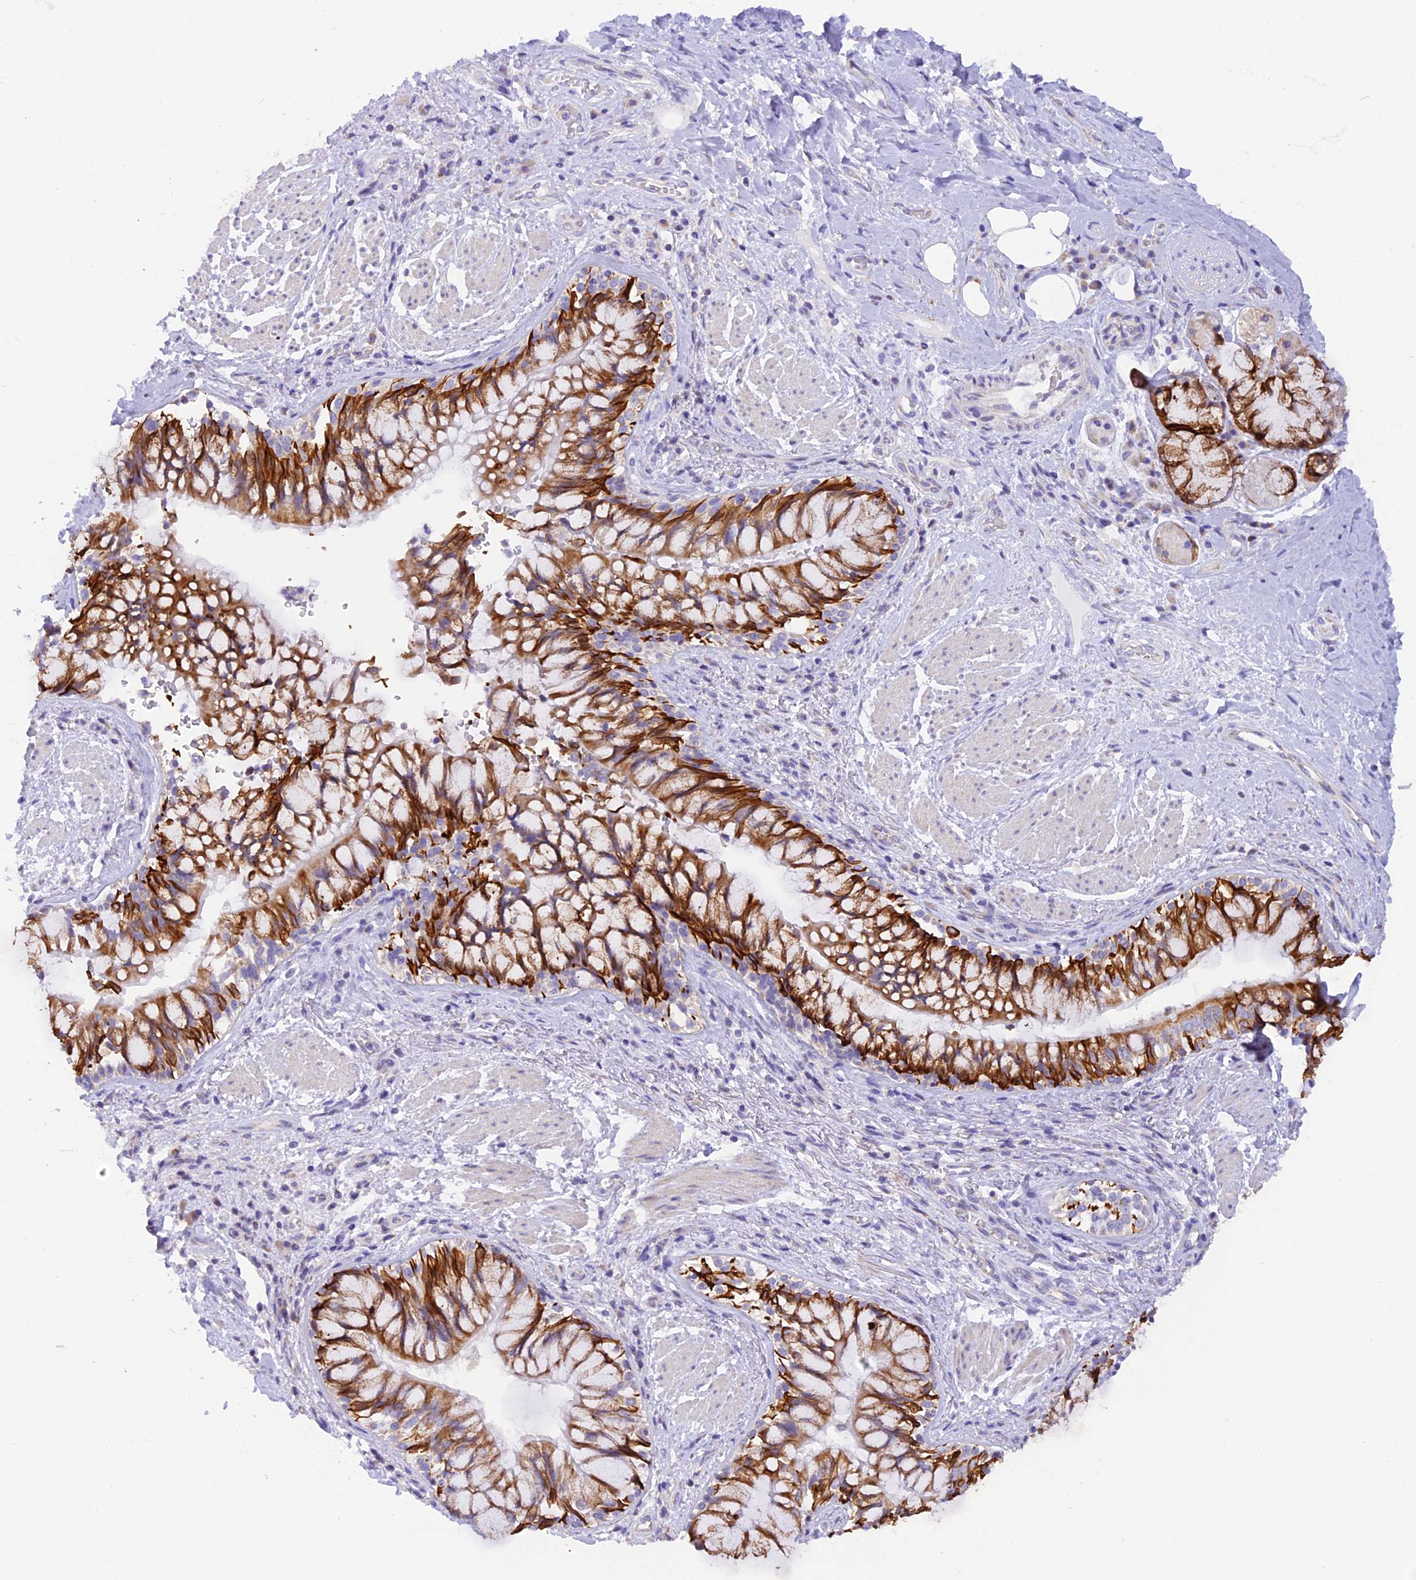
{"staining": {"intensity": "negative", "quantity": "none", "location": "none"}, "tissue": "soft tissue", "cell_type": "Fibroblasts", "image_type": "normal", "snomed": [{"axis": "morphology", "description": "Normal tissue, NOS"}, {"axis": "morphology", "description": "Squamous cell carcinoma, NOS"}, {"axis": "topography", "description": "Bronchus"}, {"axis": "topography", "description": "Lung"}], "caption": "Histopathology image shows no significant protein positivity in fibroblasts of benign soft tissue. (Brightfield microscopy of DAB immunohistochemistry (IHC) at high magnification).", "gene": "PKIA", "patient": {"sex": "male", "age": 64}}